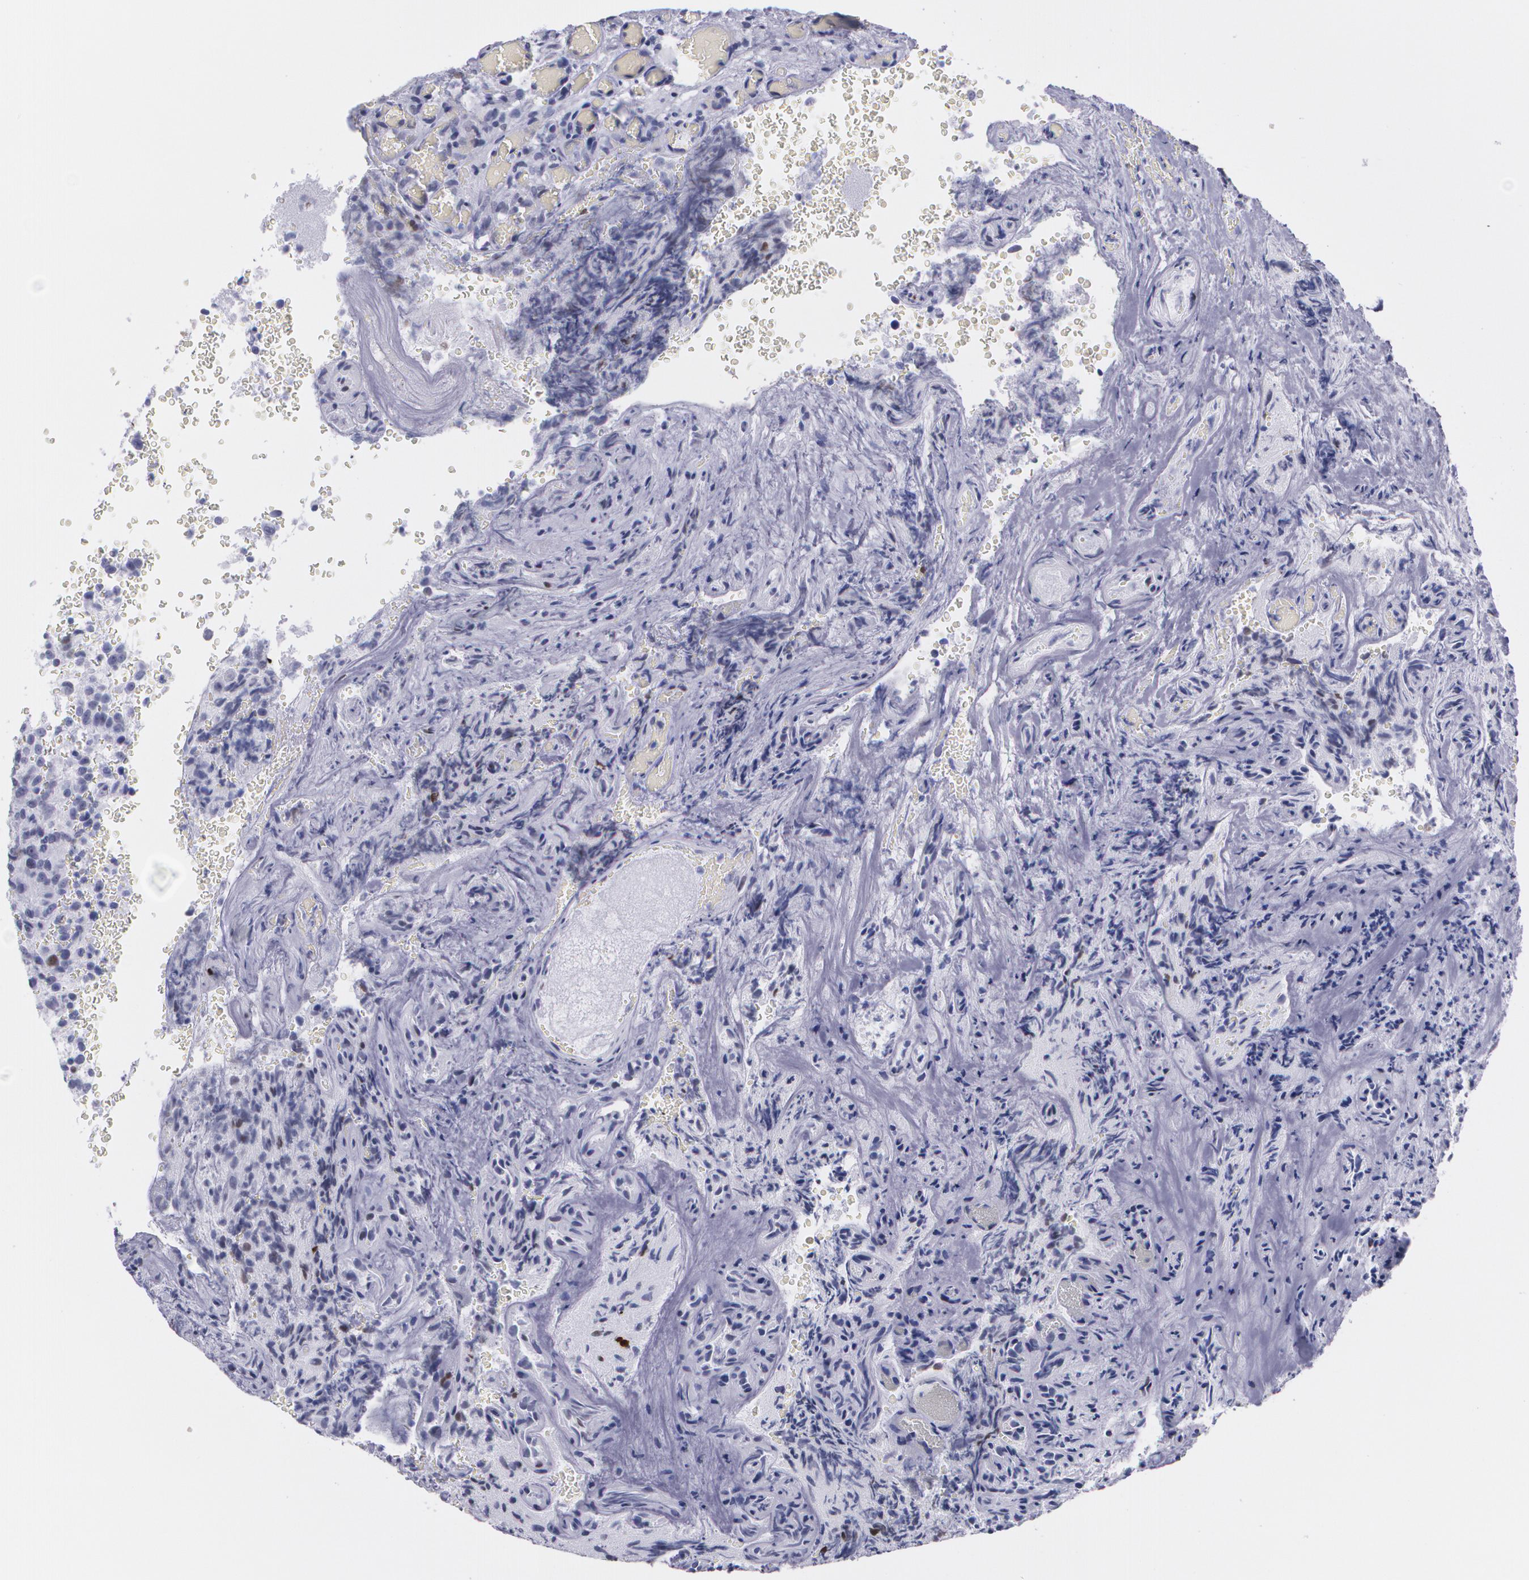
{"staining": {"intensity": "negative", "quantity": "none", "location": "none"}, "tissue": "glioma", "cell_type": "Tumor cells", "image_type": "cancer", "snomed": [{"axis": "morphology", "description": "Normal tissue, NOS"}, {"axis": "morphology", "description": "Glioma, malignant, High grade"}, {"axis": "topography", "description": "Cerebral cortex"}], "caption": "There is no significant expression in tumor cells of malignant glioma (high-grade). (DAB (3,3'-diaminobenzidine) IHC, high magnification).", "gene": "TP53", "patient": {"sex": "male", "age": 56}}